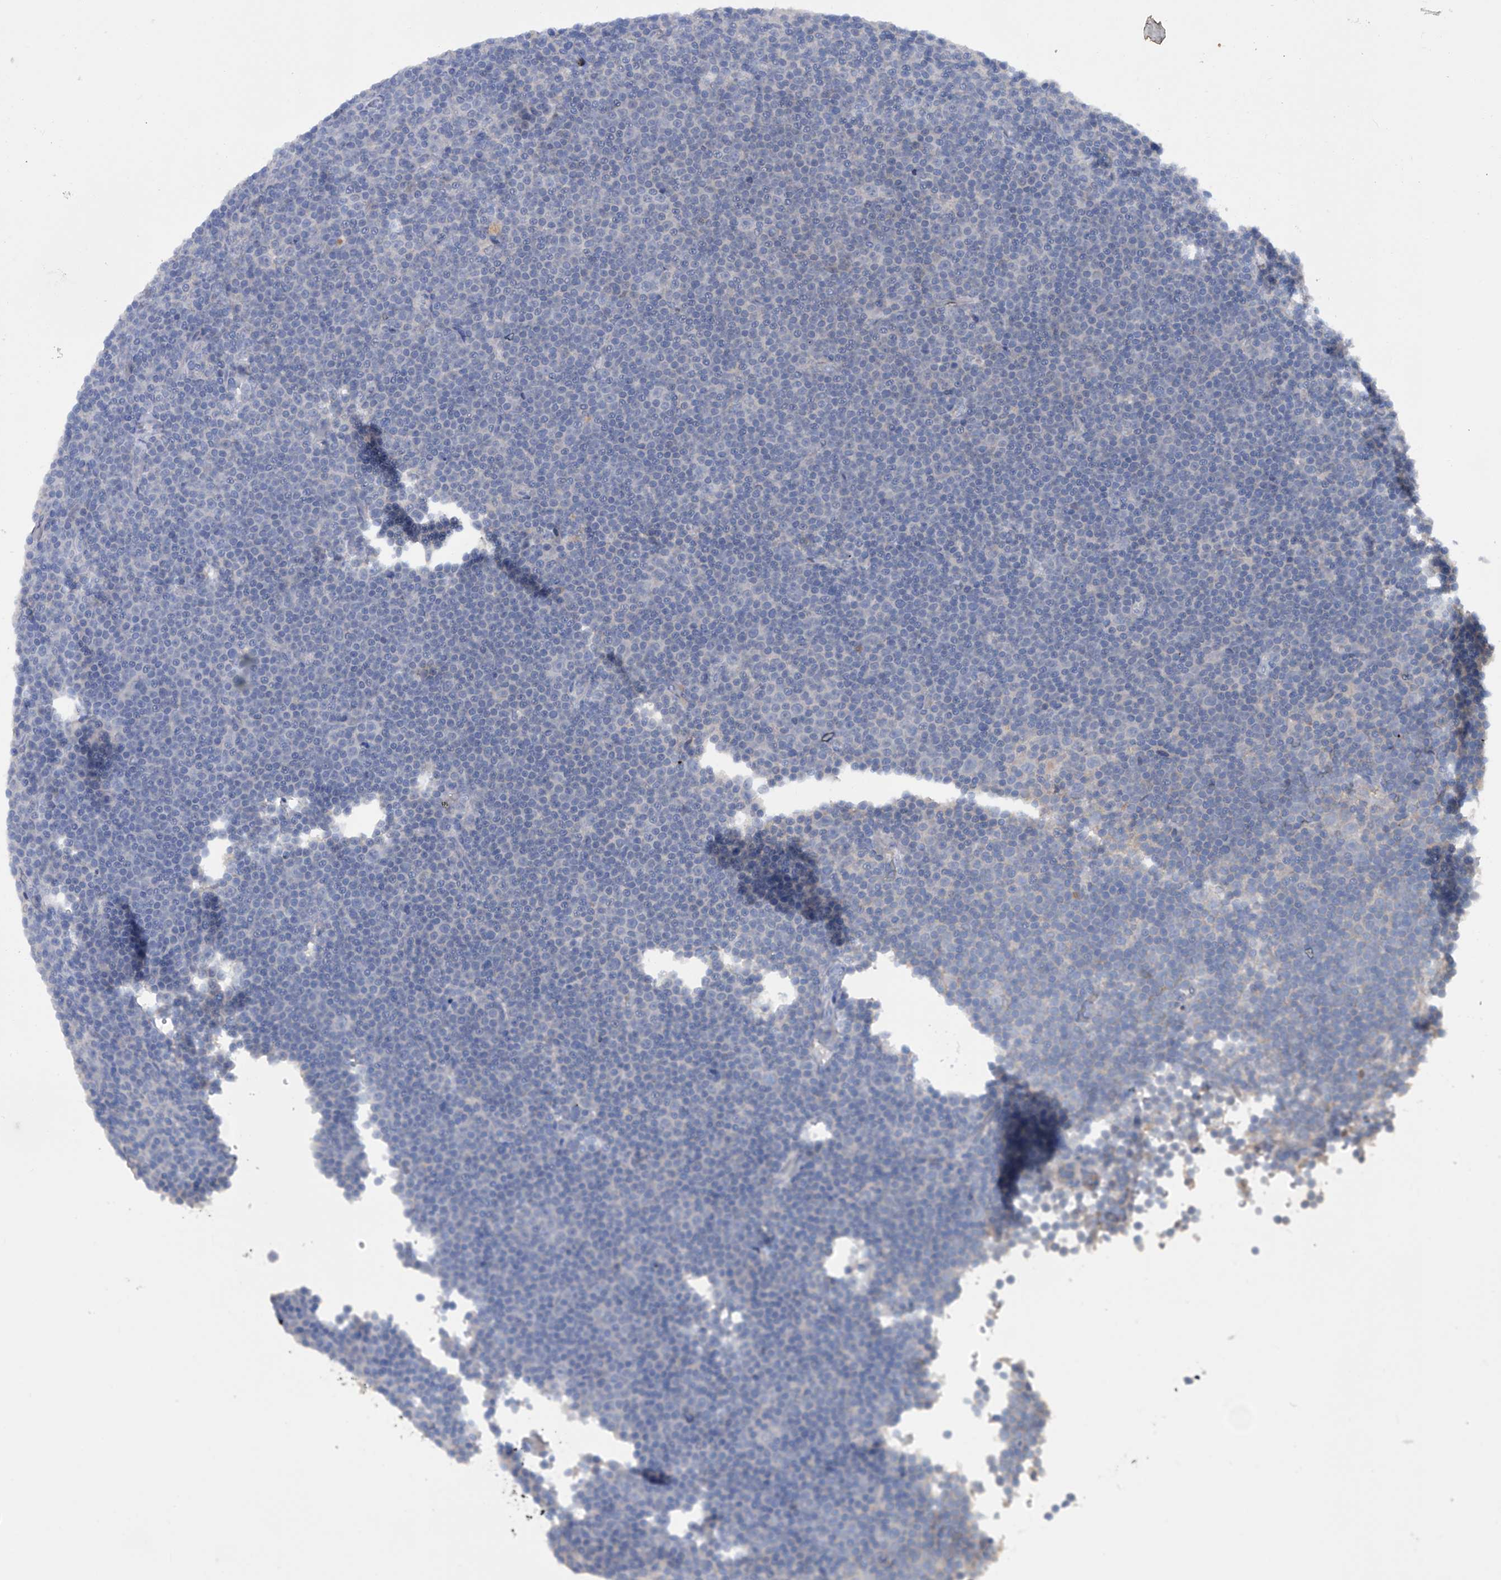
{"staining": {"intensity": "negative", "quantity": "none", "location": "none"}, "tissue": "lymphoma", "cell_type": "Tumor cells", "image_type": "cancer", "snomed": [{"axis": "morphology", "description": "Malignant lymphoma, non-Hodgkin's type, Low grade"}, {"axis": "topography", "description": "Lymph node"}], "caption": "The immunohistochemistry micrograph has no significant expression in tumor cells of malignant lymphoma, non-Hodgkin's type (low-grade) tissue. (IHC, brightfield microscopy, high magnification).", "gene": "PCSK5", "patient": {"sex": "female", "age": 67}}